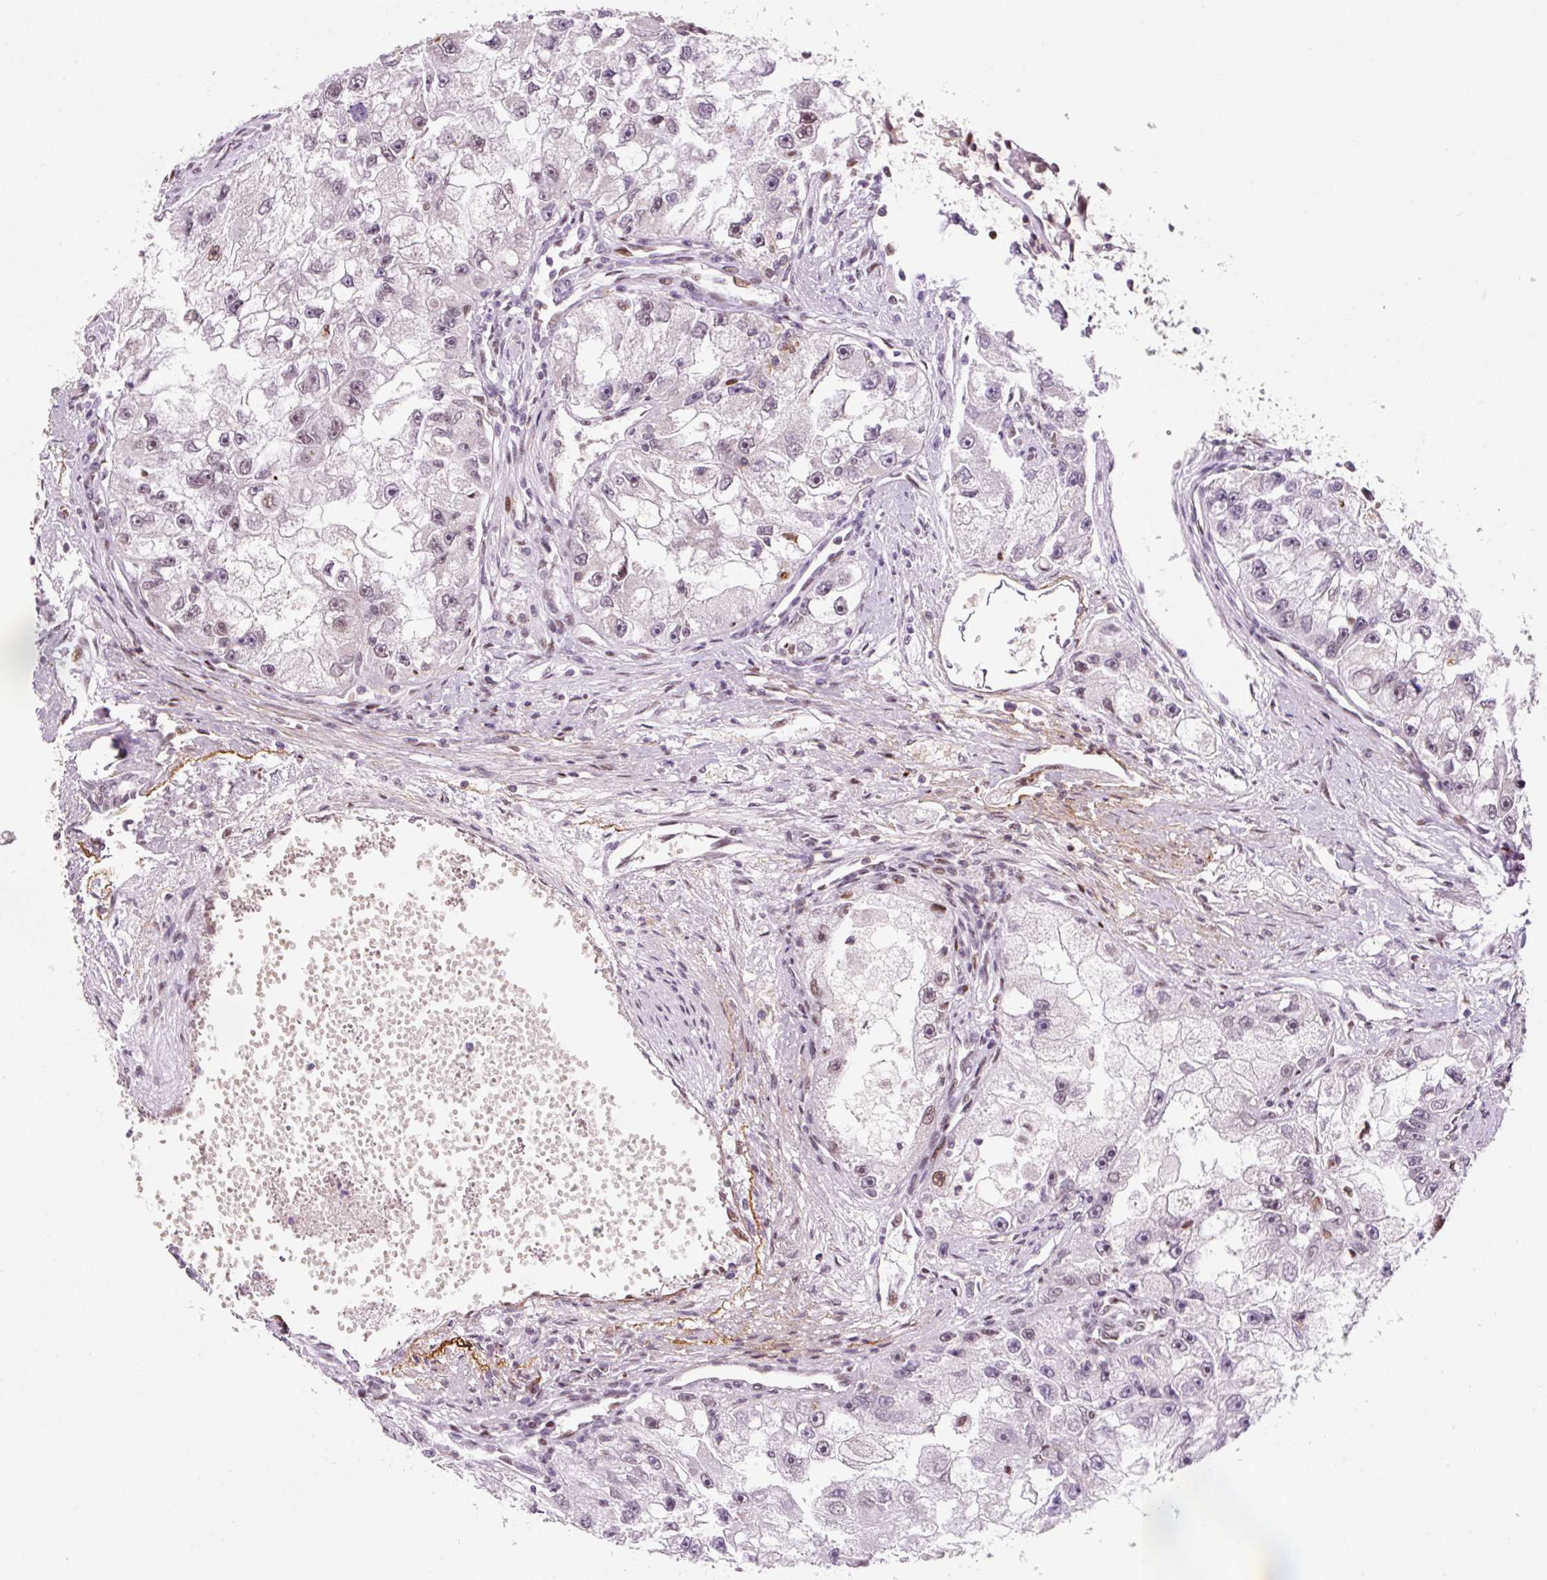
{"staining": {"intensity": "weak", "quantity": "25%-75%", "location": "nuclear"}, "tissue": "renal cancer", "cell_type": "Tumor cells", "image_type": "cancer", "snomed": [{"axis": "morphology", "description": "Adenocarcinoma, NOS"}, {"axis": "topography", "description": "Kidney"}], "caption": "The image reveals immunohistochemical staining of renal cancer. There is weak nuclear positivity is seen in about 25%-75% of tumor cells.", "gene": "CCNL2", "patient": {"sex": "male", "age": 63}}